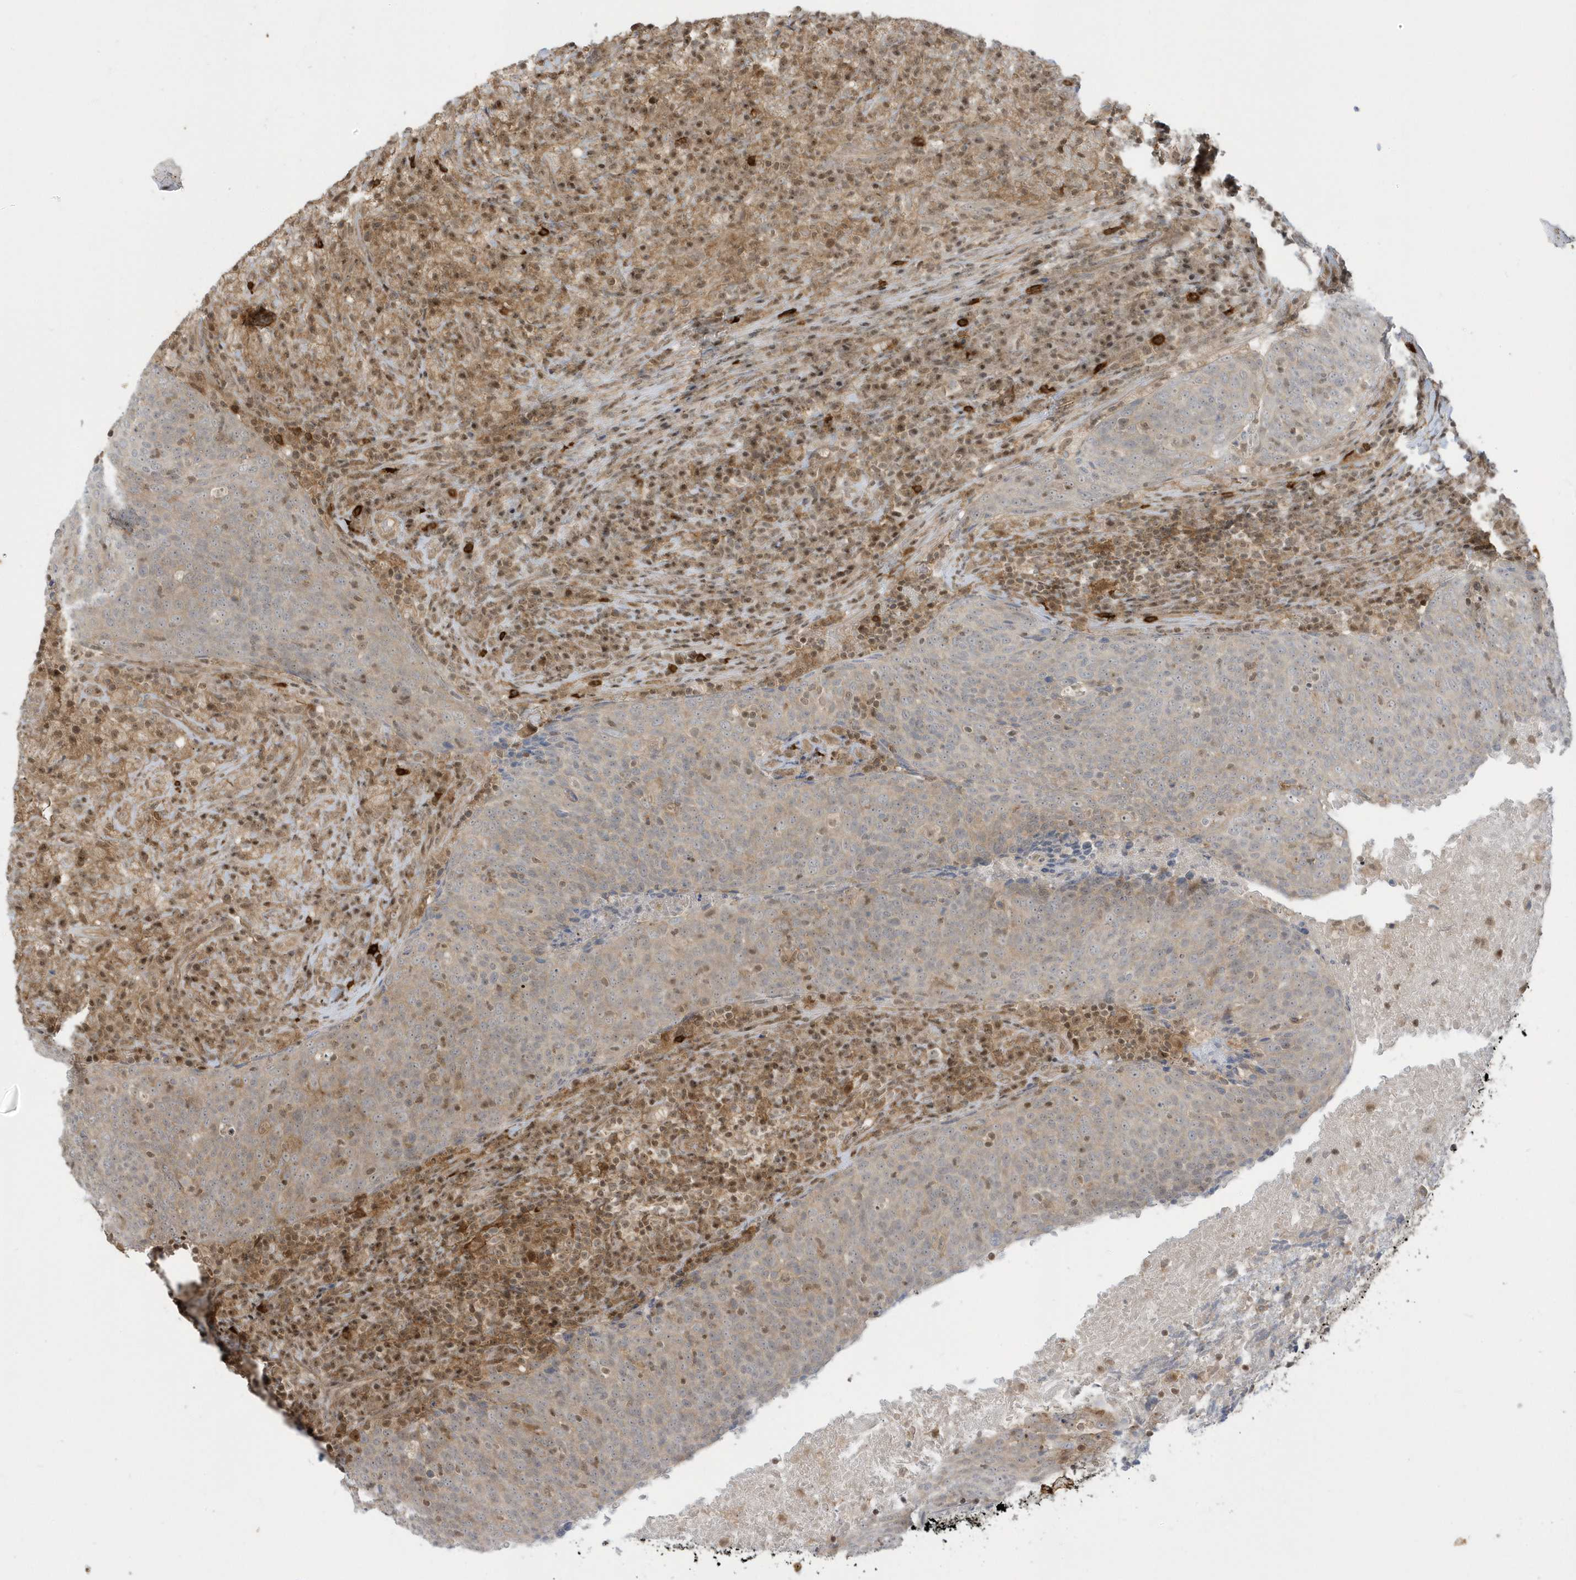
{"staining": {"intensity": "weak", "quantity": "<25%", "location": "cytoplasmic/membranous"}, "tissue": "head and neck cancer", "cell_type": "Tumor cells", "image_type": "cancer", "snomed": [{"axis": "morphology", "description": "Squamous cell carcinoma, NOS"}, {"axis": "morphology", "description": "Squamous cell carcinoma, metastatic, NOS"}, {"axis": "topography", "description": "Lymph node"}, {"axis": "topography", "description": "Head-Neck"}], "caption": "DAB (3,3'-diaminobenzidine) immunohistochemical staining of human head and neck cancer (squamous cell carcinoma) demonstrates no significant staining in tumor cells. Brightfield microscopy of immunohistochemistry (IHC) stained with DAB (brown) and hematoxylin (blue), captured at high magnification.", "gene": "PPP1R7", "patient": {"sex": "male", "age": 62}}